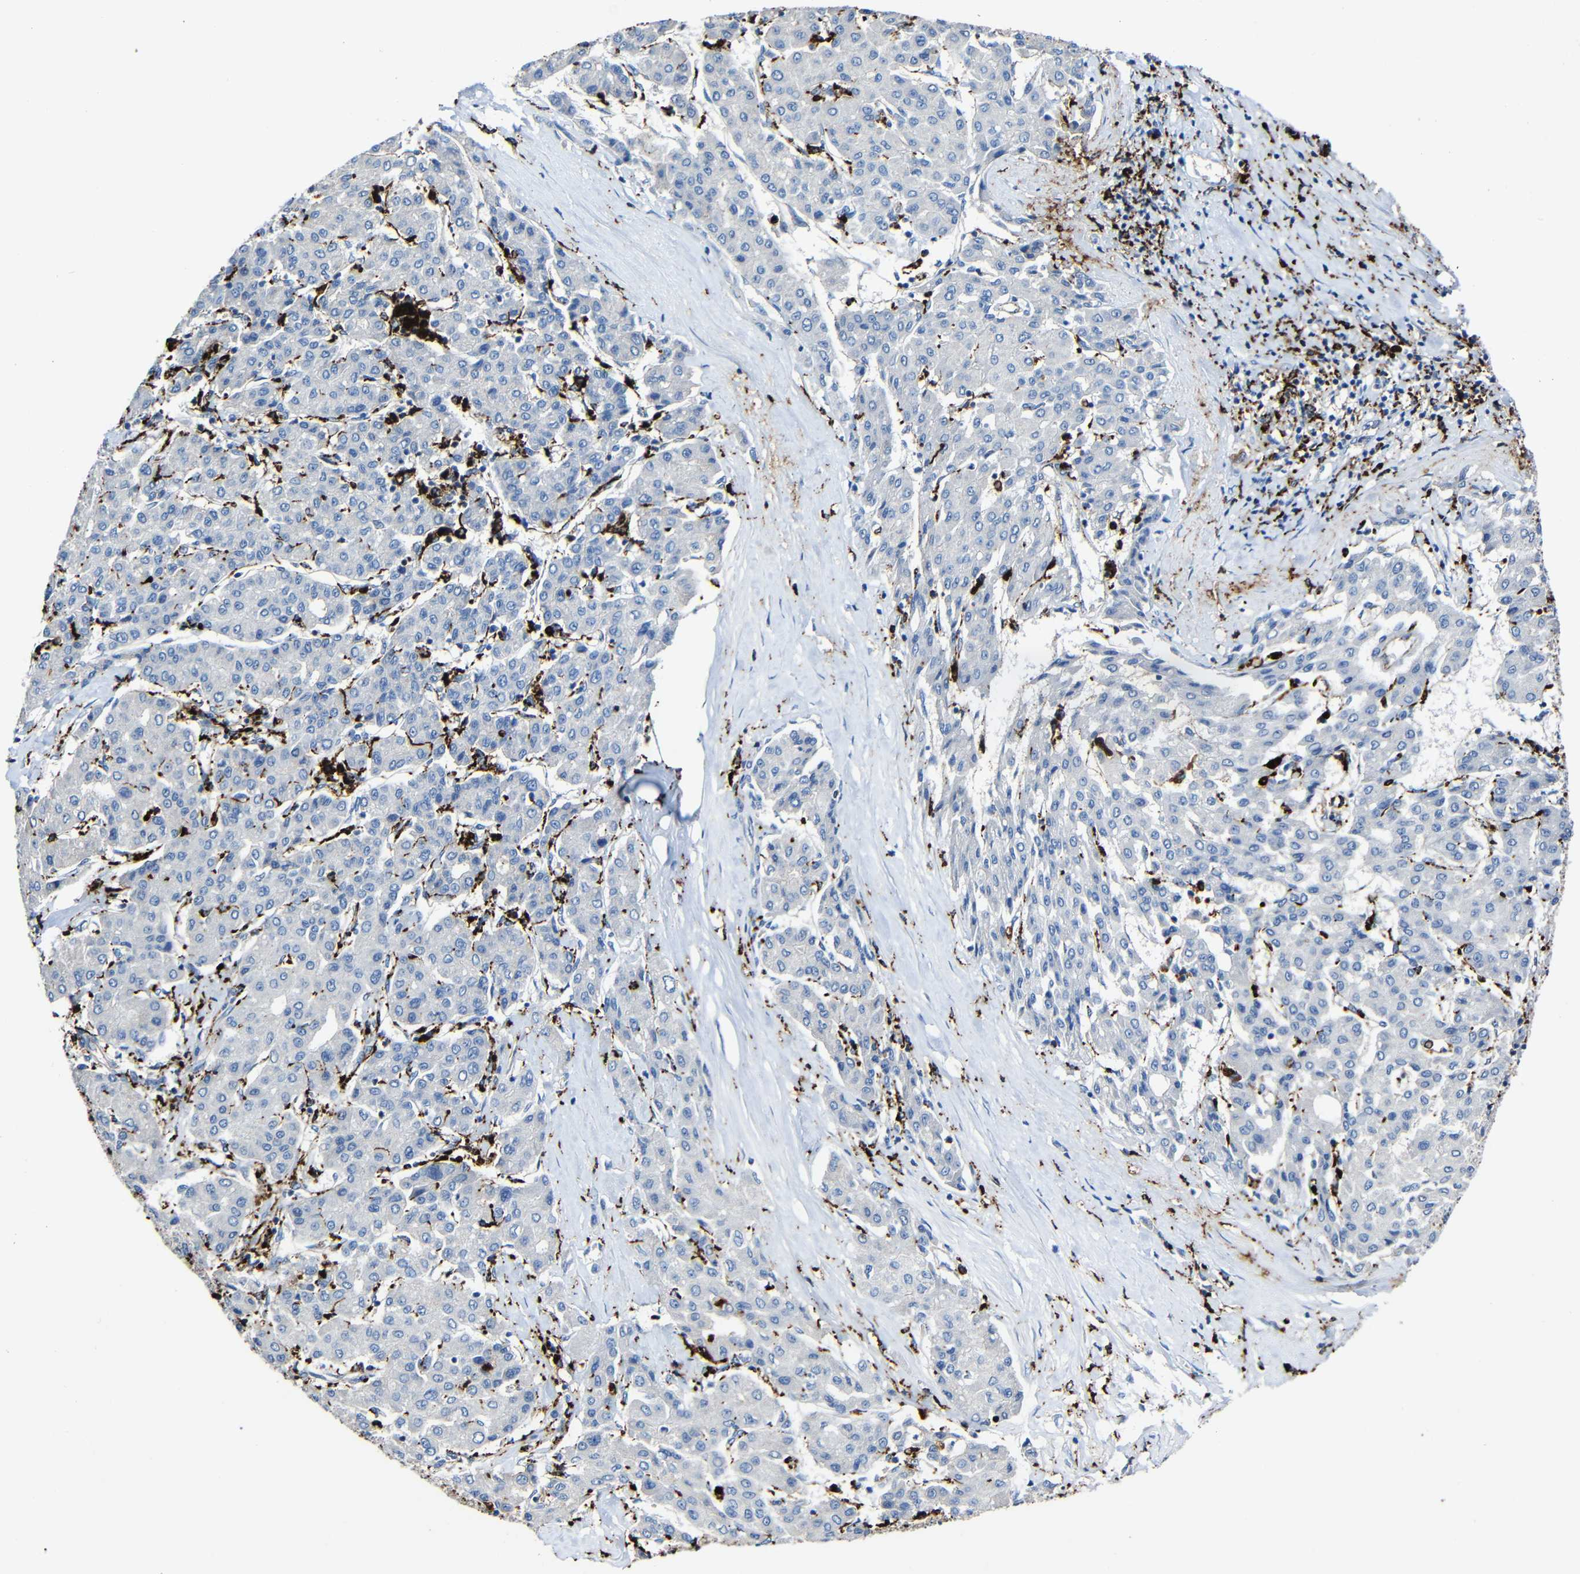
{"staining": {"intensity": "negative", "quantity": "none", "location": "none"}, "tissue": "liver cancer", "cell_type": "Tumor cells", "image_type": "cancer", "snomed": [{"axis": "morphology", "description": "Carcinoma, Hepatocellular, NOS"}, {"axis": "topography", "description": "Liver"}], "caption": "The micrograph displays no staining of tumor cells in hepatocellular carcinoma (liver). (DAB (3,3'-diaminobenzidine) immunohistochemistry with hematoxylin counter stain).", "gene": "HLA-DMA", "patient": {"sex": "male", "age": 65}}